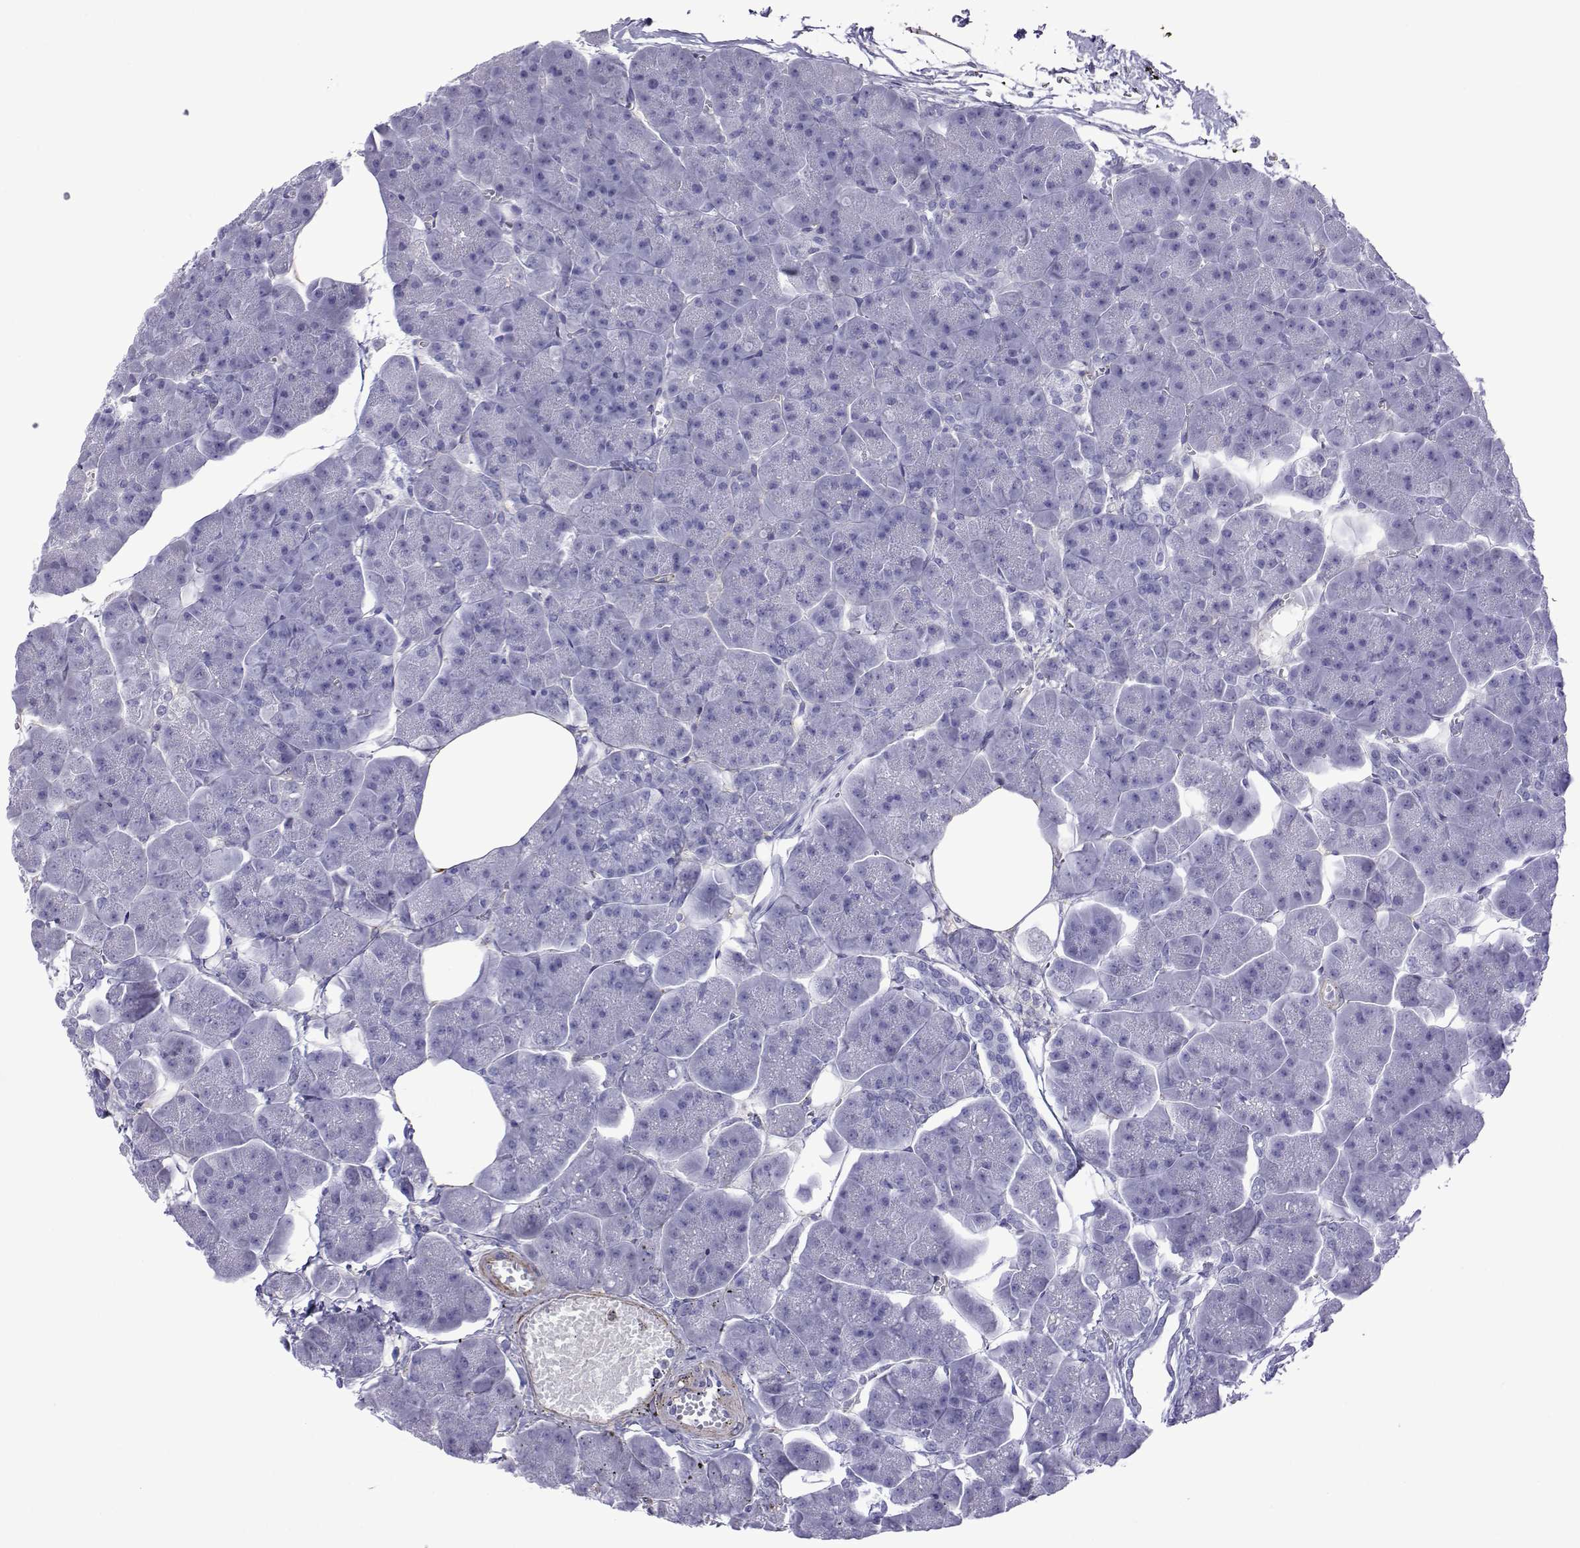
{"staining": {"intensity": "negative", "quantity": "none", "location": "none"}, "tissue": "pancreas", "cell_type": "Exocrine glandular cells", "image_type": "normal", "snomed": [{"axis": "morphology", "description": "Normal tissue, NOS"}, {"axis": "topography", "description": "Adipose tissue"}, {"axis": "topography", "description": "Pancreas"}, {"axis": "topography", "description": "Peripheral nerve tissue"}], "caption": "DAB (3,3'-diaminobenzidine) immunohistochemical staining of benign pancreas displays no significant staining in exocrine glandular cells.", "gene": "SPANXA1", "patient": {"sex": "female", "age": 58}}